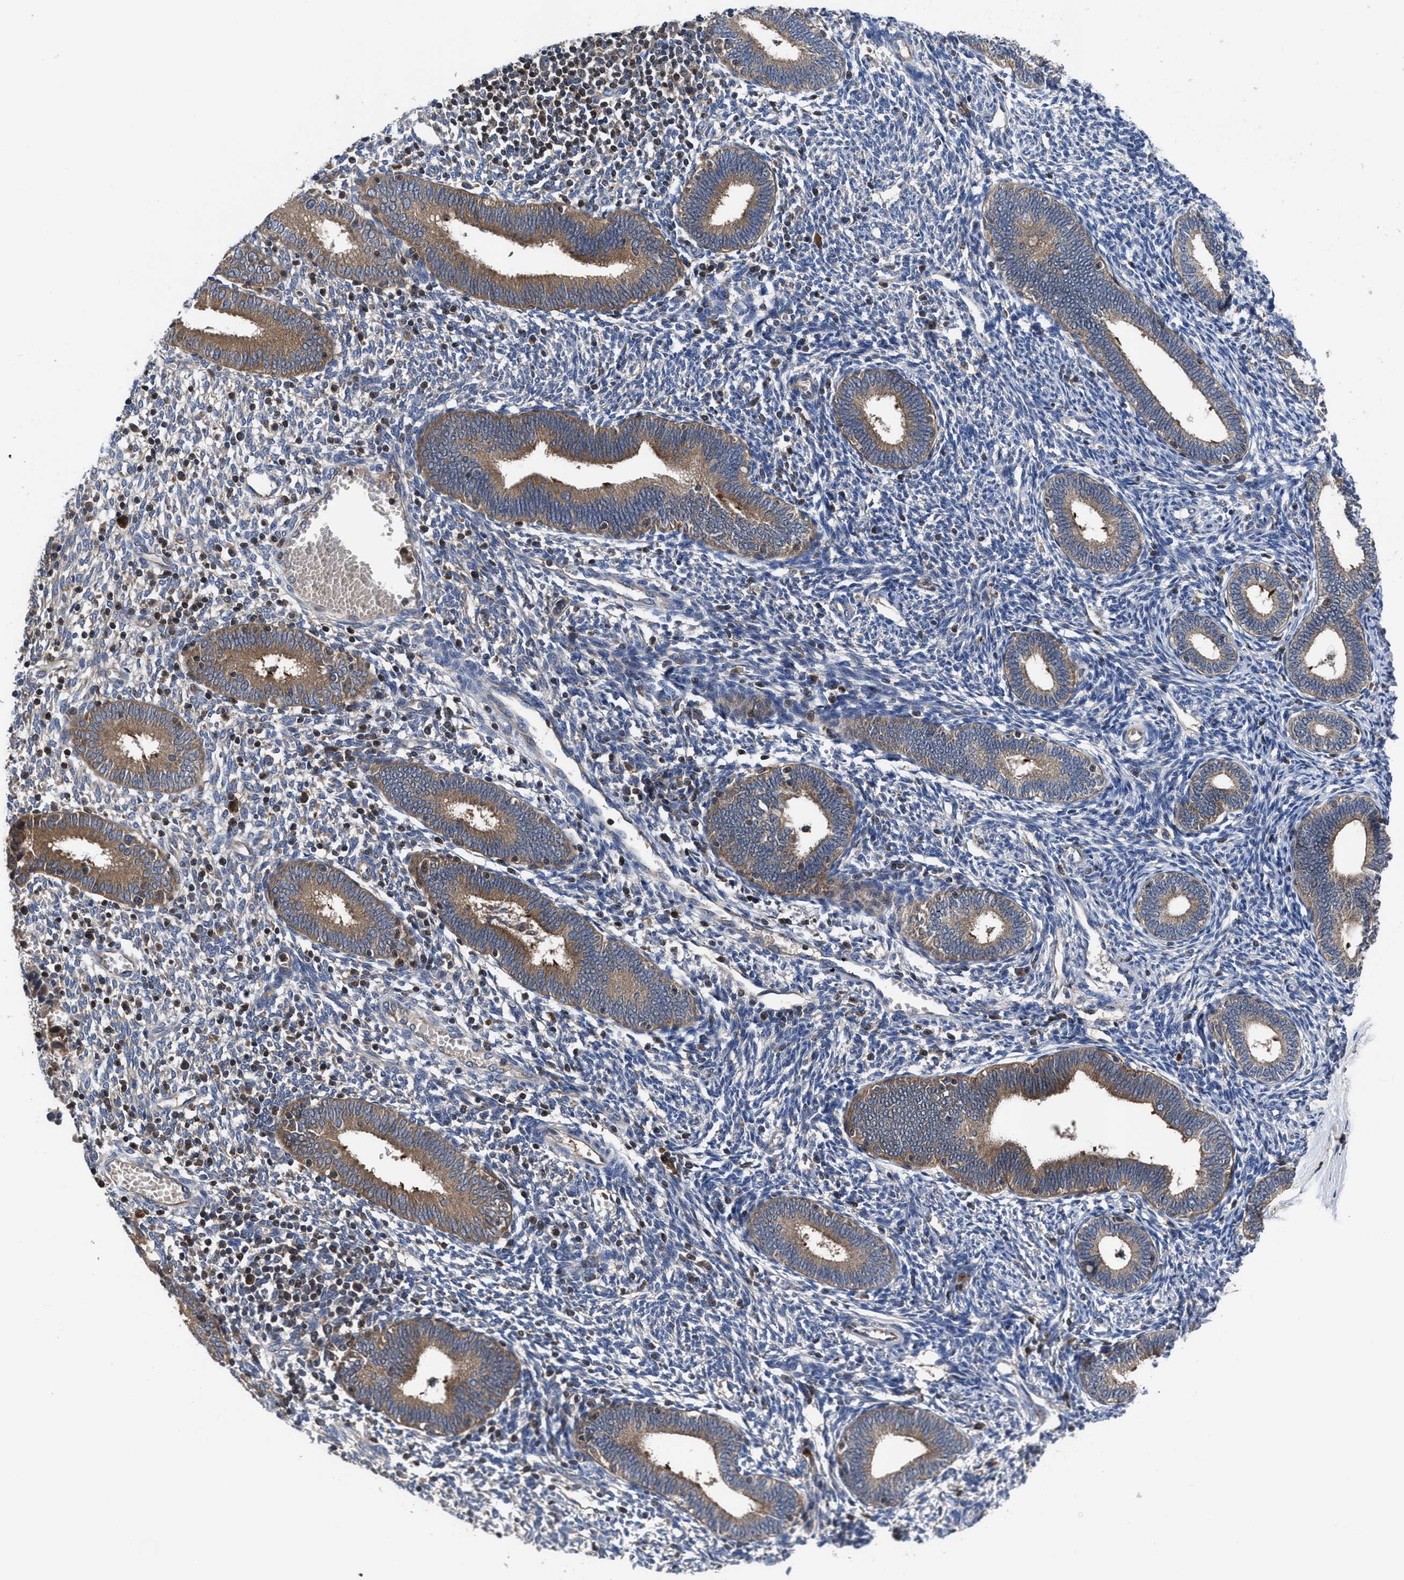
{"staining": {"intensity": "weak", "quantity": "<25%", "location": "cytoplasmic/membranous"}, "tissue": "endometrium", "cell_type": "Cells in endometrial stroma", "image_type": "normal", "snomed": [{"axis": "morphology", "description": "Normal tissue, NOS"}, {"axis": "topography", "description": "Endometrium"}], "caption": "Immunohistochemistry (IHC) of unremarkable human endometrium demonstrates no staining in cells in endometrial stroma.", "gene": "YBEY", "patient": {"sex": "female", "age": 41}}